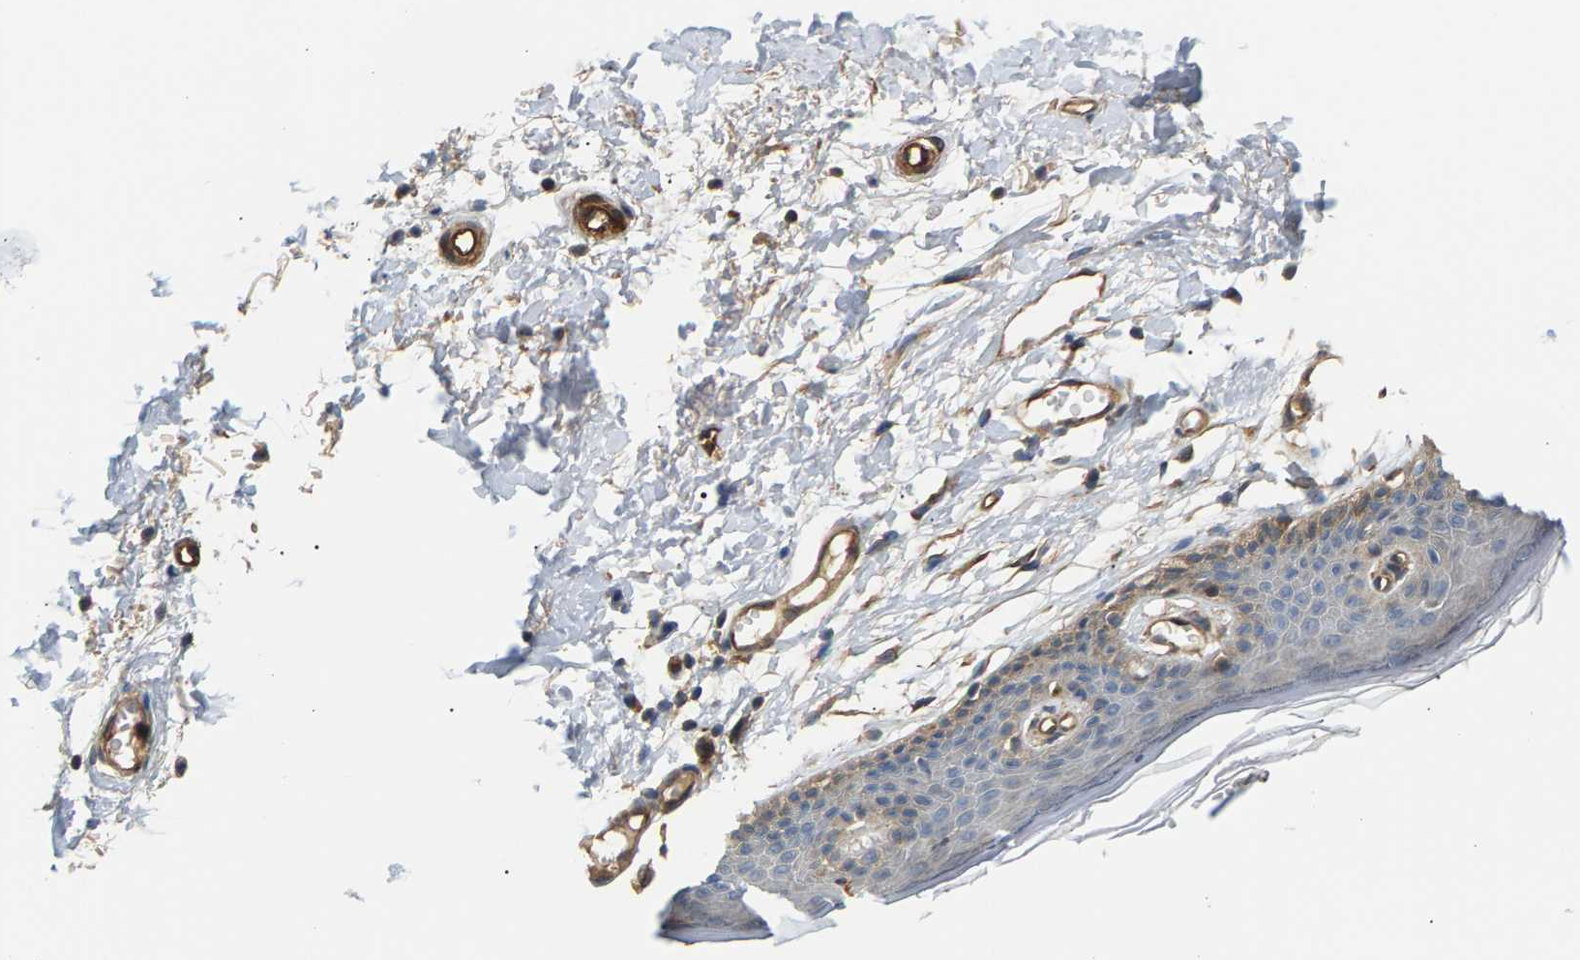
{"staining": {"intensity": "moderate", "quantity": "<25%", "location": "cytoplasmic/membranous"}, "tissue": "skin", "cell_type": "Epidermal cells", "image_type": "normal", "snomed": [{"axis": "morphology", "description": "Normal tissue, NOS"}, {"axis": "topography", "description": "Vulva"}], "caption": "Epidermal cells exhibit moderate cytoplasmic/membranous staining in about <25% of cells in normal skin. Ihc stains the protein in brown and the nuclei are stained blue.", "gene": "KRTAP27", "patient": {"sex": "female", "age": 54}}